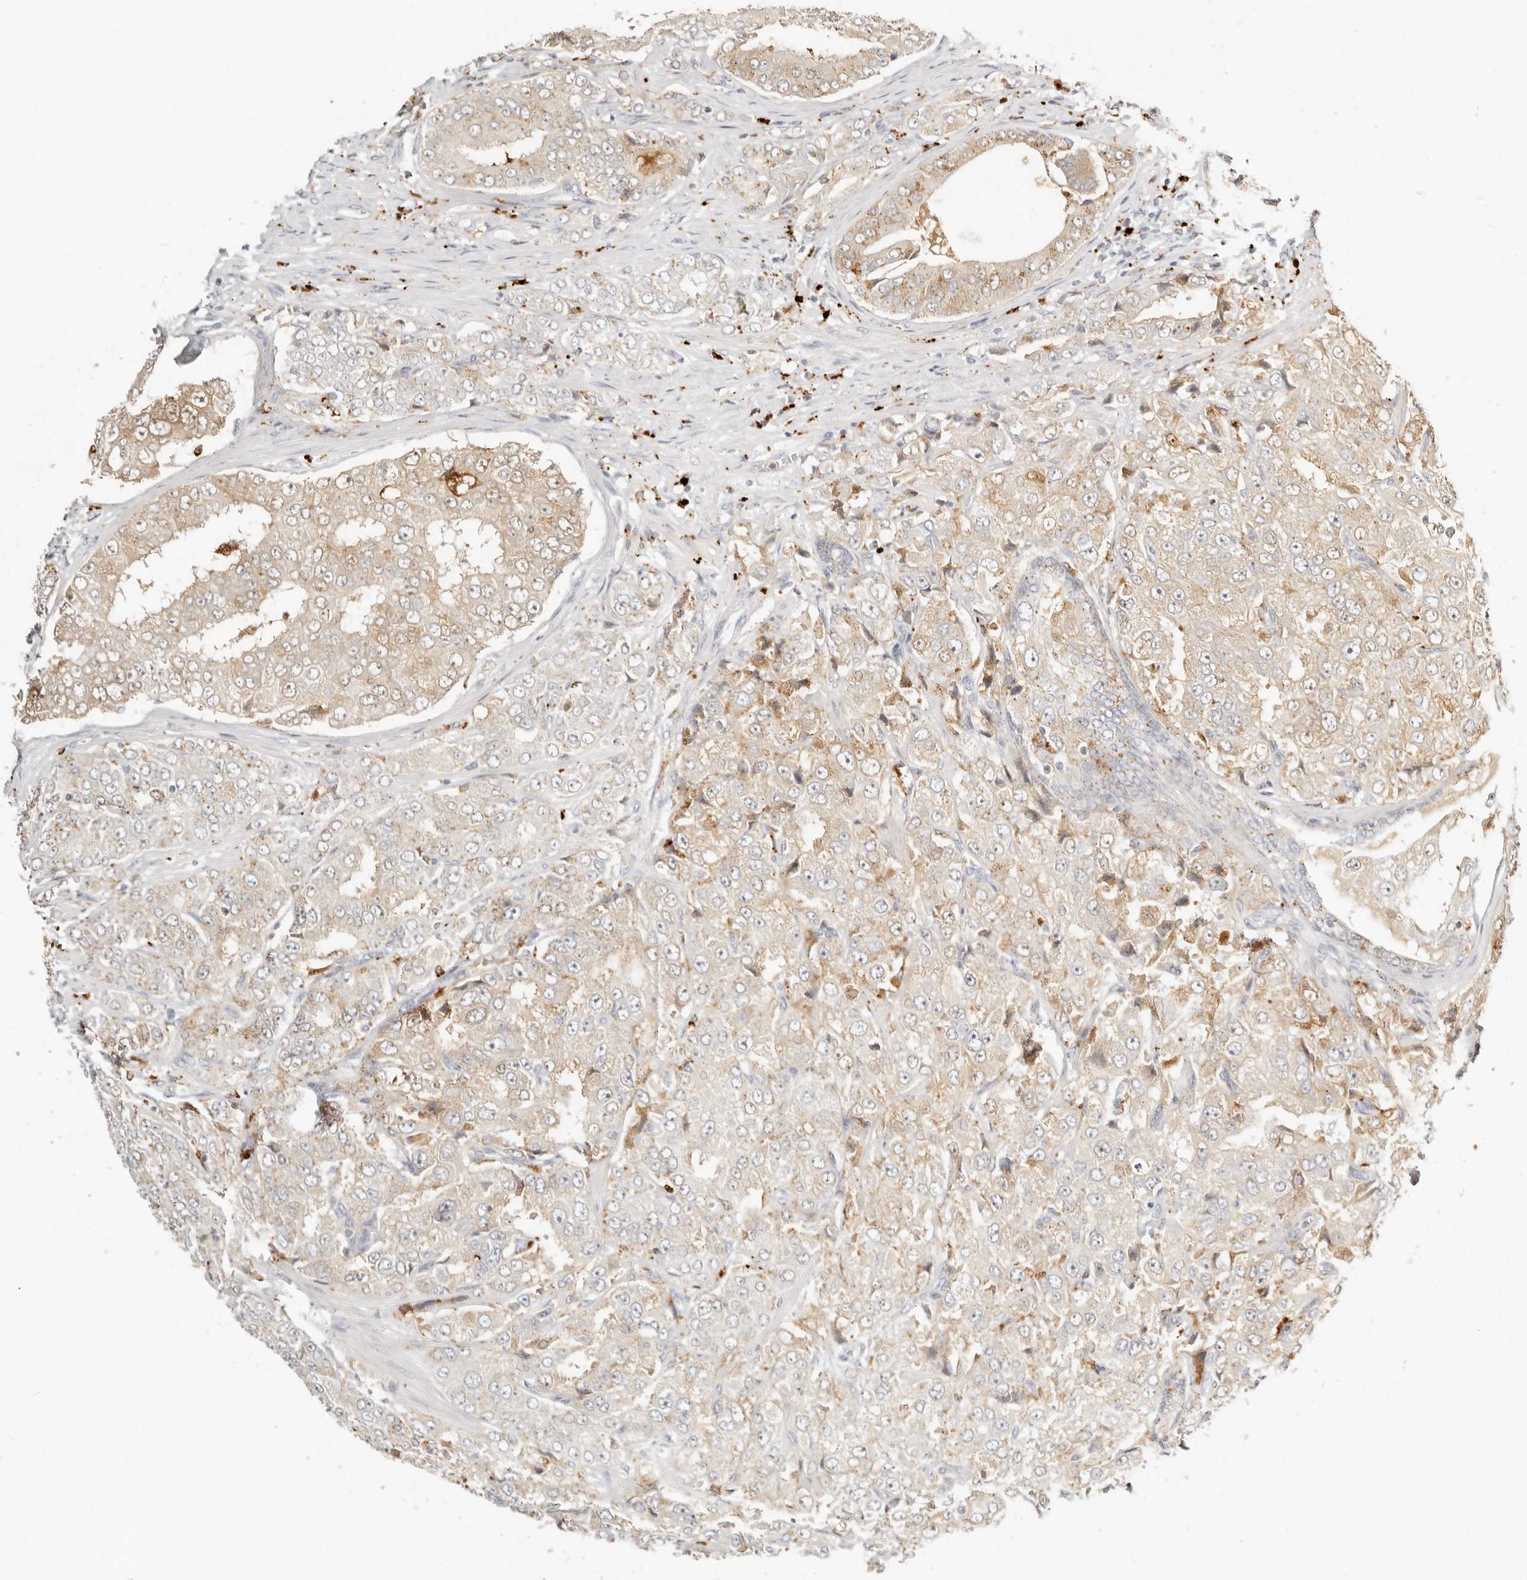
{"staining": {"intensity": "moderate", "quantity": "<25%", "location": "cytoplasmic/membranous"}, "tissue": "prostate cancer", "cell_type": "Tumor cells", "image_type": "cancer", "snomed": [{"axis": "morphology", "description": "Adenocarcinoma, High grade"}, {"axis": "topography", "description": "Prostate"}], "caption": "An immunohistochemistry (IHC) micrograph of tumor tissue is shown. Protein staining in brown shows moderate cytoplasmic/membranous positivity in adenocarcinoma (high-grade) (prostate) within tumor cells. Ihc stains the protein in brown and the nuclei are stained blue.", "gene": "RNASET2", "patient": {"sex": "male", "age": 58}}